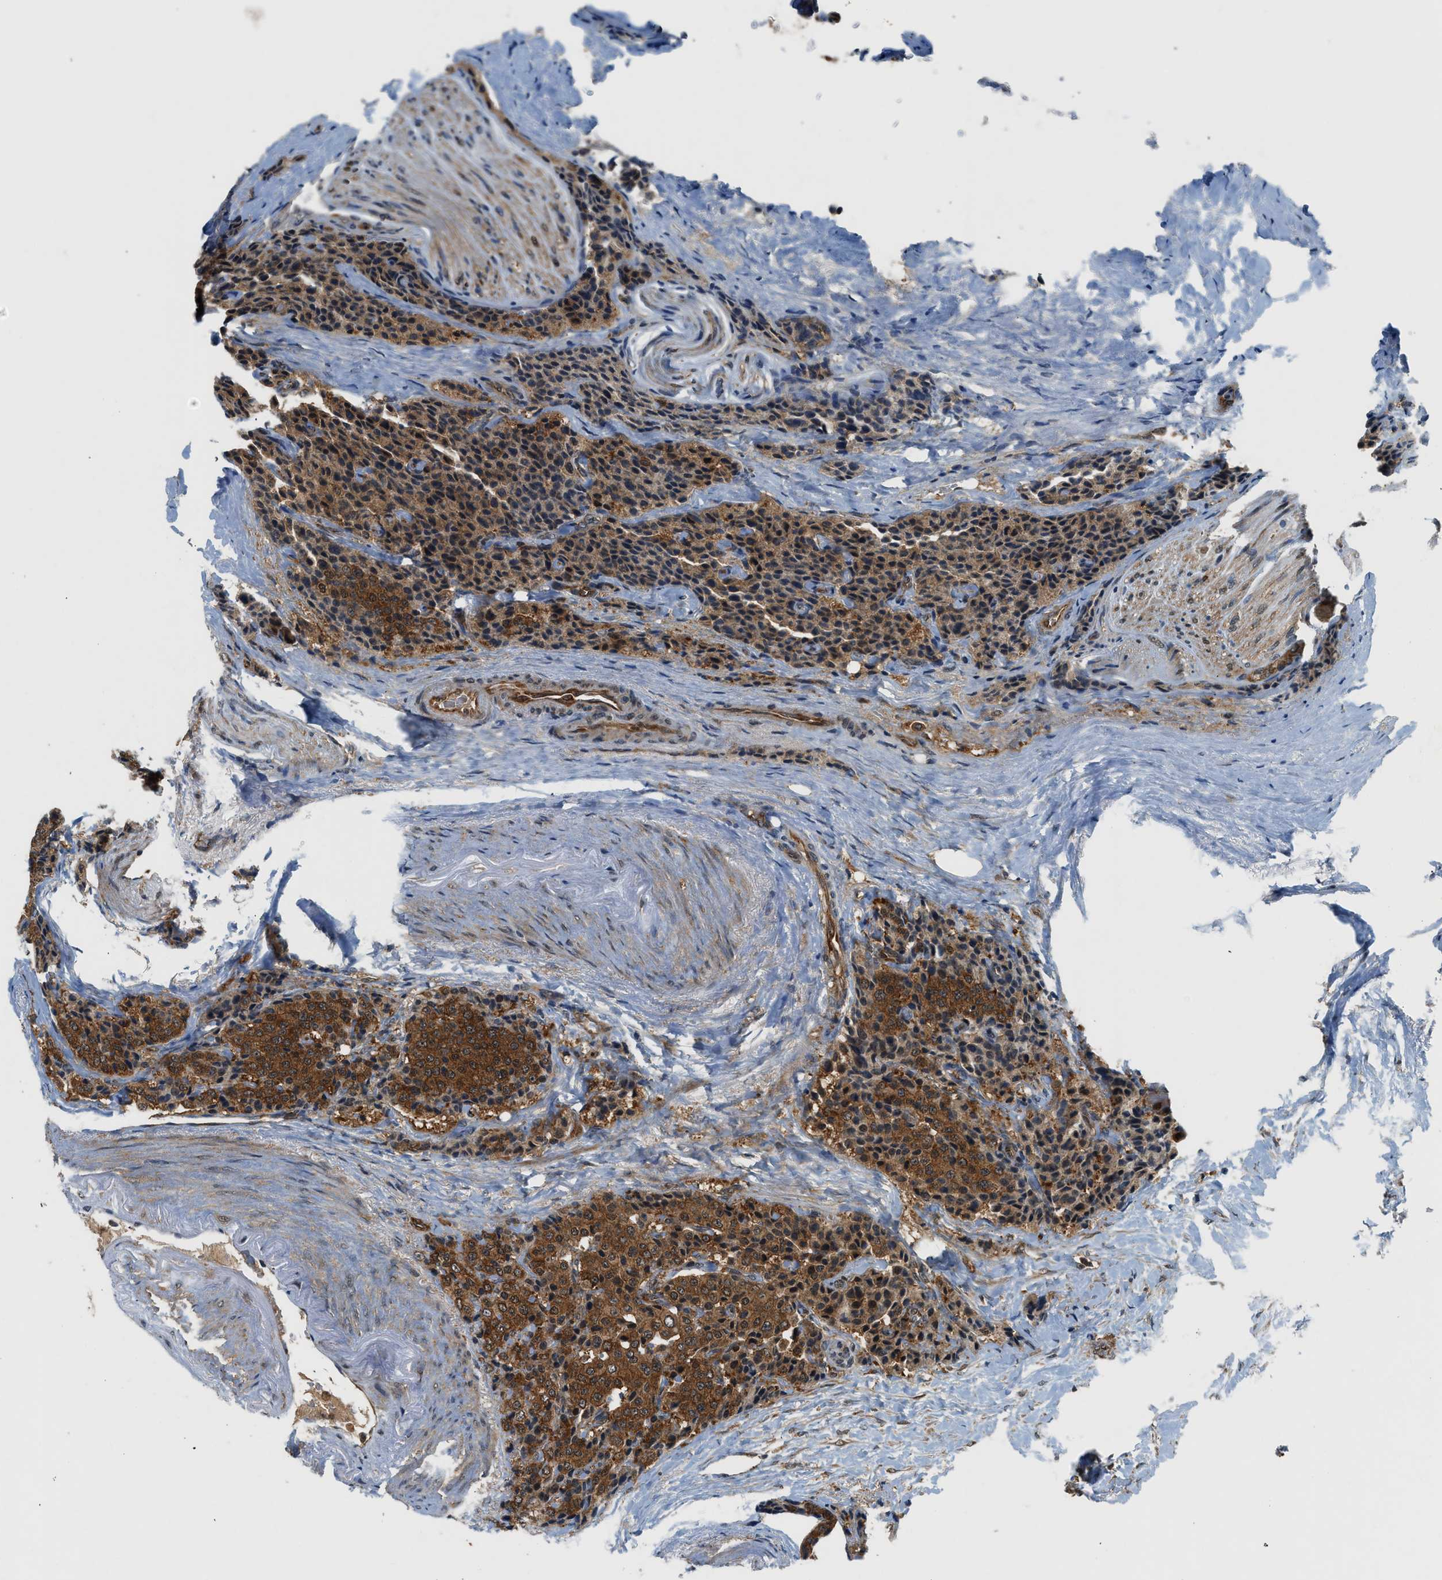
{"staining": {"intensity": "moderate", "quantity": ">75%", "location": "cytoplasmic/membranous"}, "tissue": "carcinoid", "cell_type": "Tumor cells", "image_type": "cancer", "snomed": [{"axis": "morphology", "description": "Carcinoid, malignant, NOS"}, {"axis": "topography", "description": "Colon"}], "caption": "Human carcinoid (malignant) stained with a brown dye reveals moderate cytoplasmic/membranous positive expression in approximately >75% of tumor cells.", "gene": "OXSR1", "patient": {"sex": "female", "age": 61}}